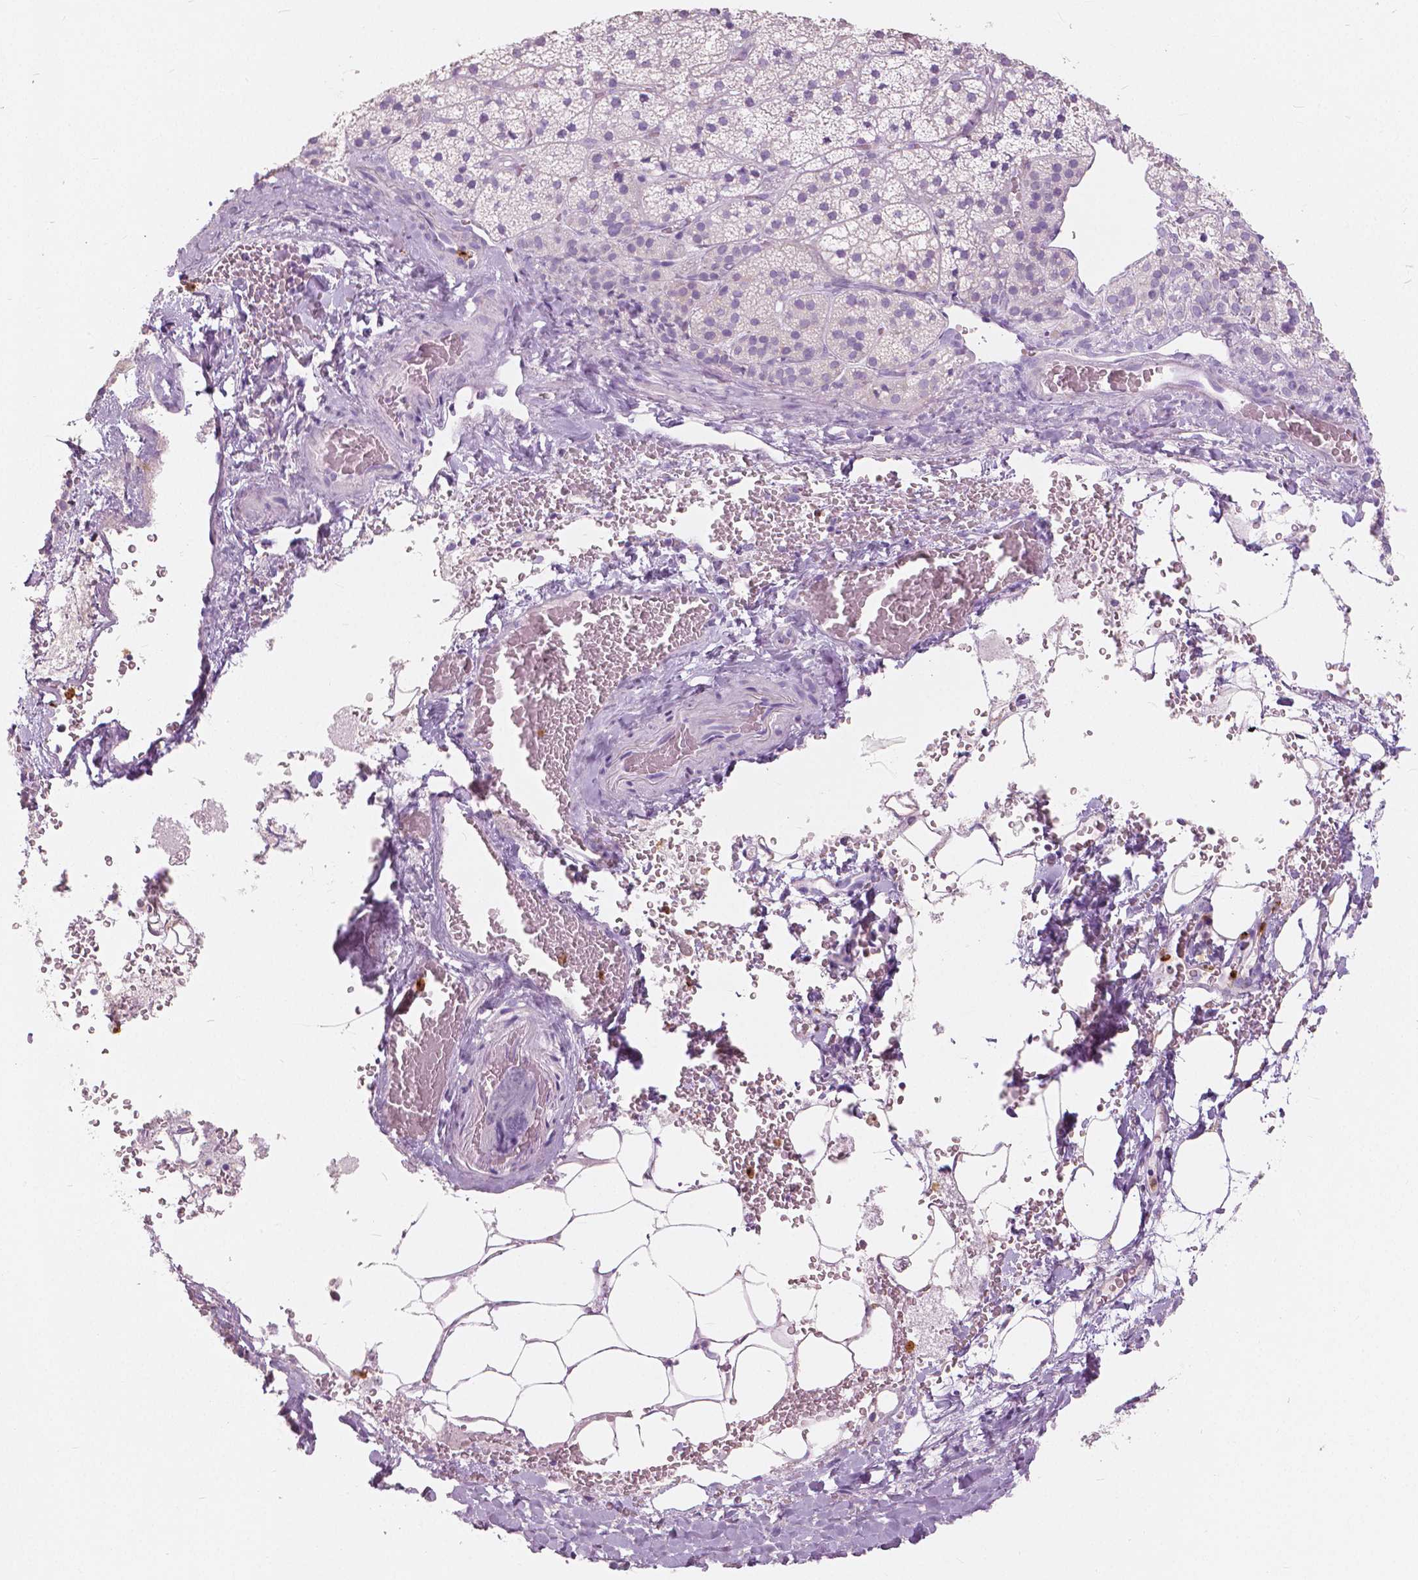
{"staining": {"intensity": "negative", "quantity": "none", "location": "none"}, "tissue": "adrenal gland", "cell_type": "Glandular cells", "image_type": "normal", "snomed": [{"axis": "morphology", "description": "Normal tissue, NOS"}, {"axis": "topography", "description": "Adrenal gland"}], "caption": "Glandular cells show no significant staining in benign adrenal gland. The staining was performed using DAB to visualize the protein expression in brown, while the nuclei were stained in blue with hematoxylin (Magnification: 20x).", "gene": "CXCR2", "patient": {"sex": "male", "age": 53}}